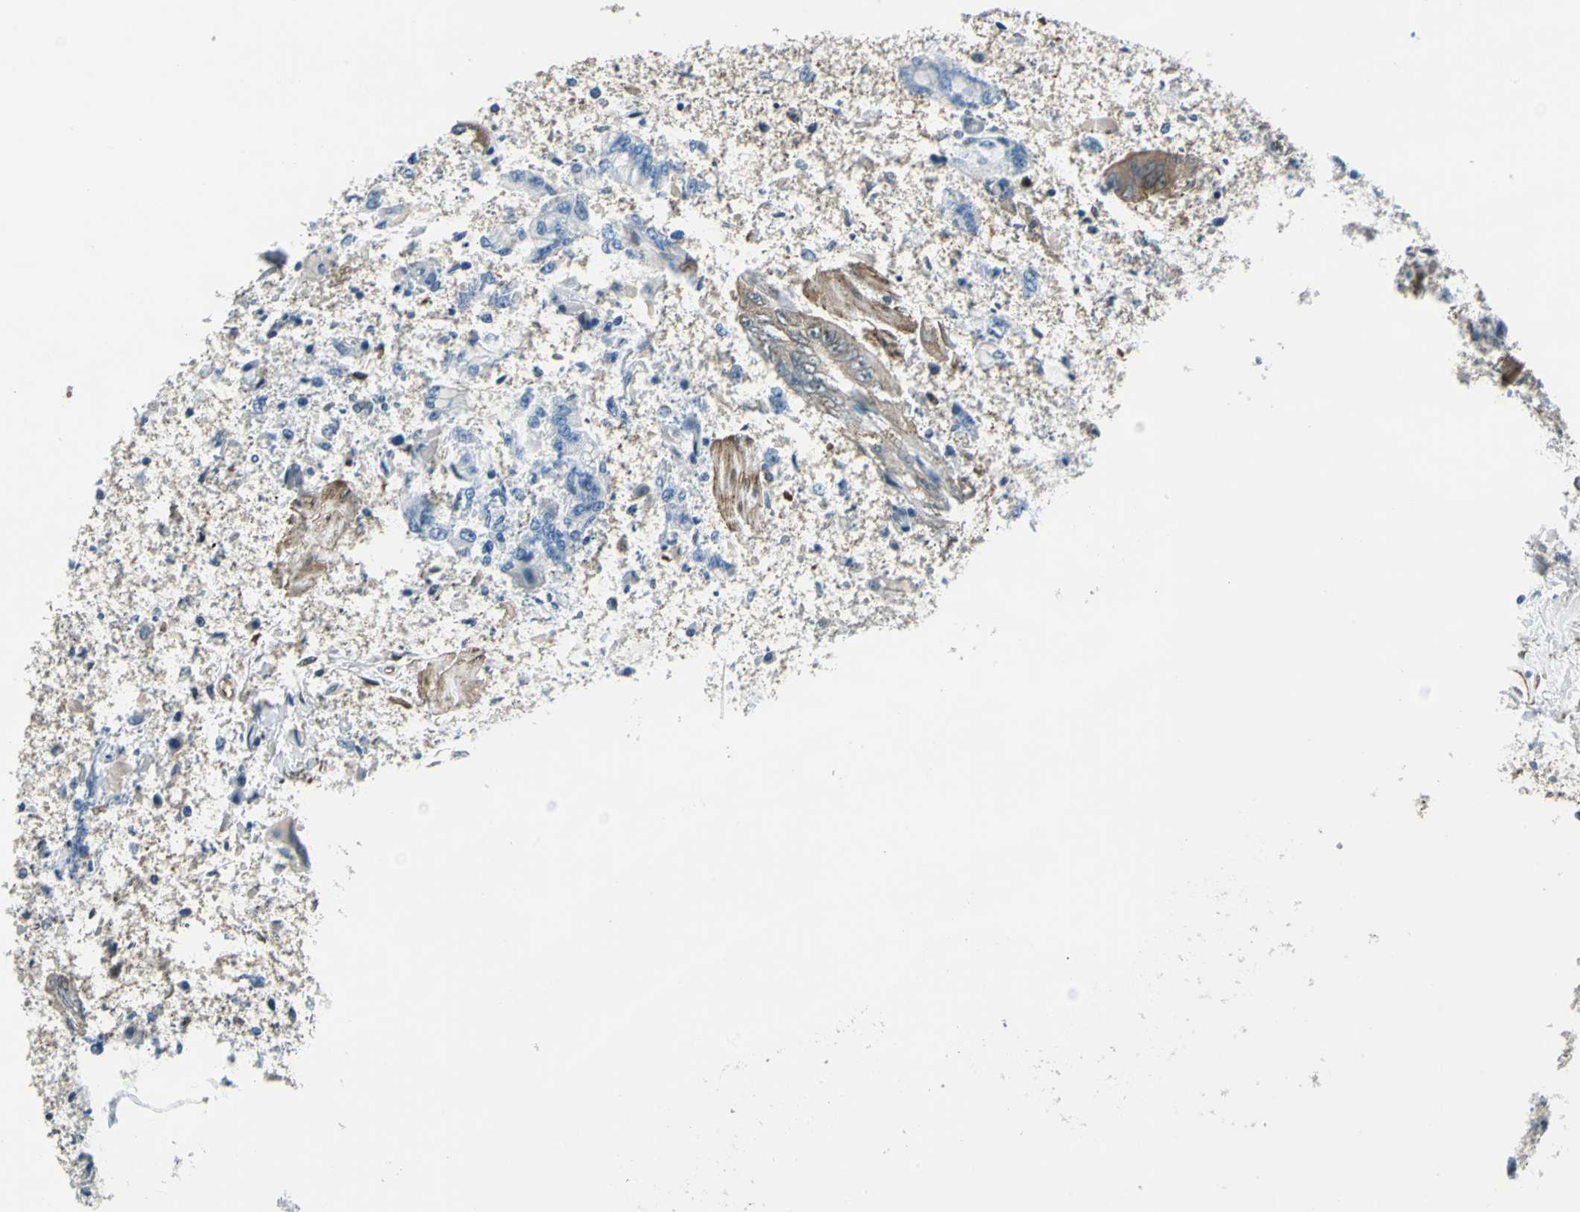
{"staining": {"intensity": "negative", "quantity": "none", "location": "none"}, "tissue": "stomach cancer", "cell_type": "Tumor cells", "image_type": "cancer", "snomed": [{"axis": "morphology", "description": "Normal tissue, NOS"}, {"axis": "morphology", "description": "Adenocarcinoma, NOS"}, {"axis": "morphology", "description": "Adenocarcinoma, High grade"}, {"axis": "topography", "description": "Stomach, upper"}, {"axis": "topography", "description": "Stomach"}], "caption": "Tumor cells are negative for brown protein staining in stomach high-grade adenocarcinoma. Nuclei are stained in blue.", "gene": "HSPB1", "patient": {"sex": "female", "age": 65}}